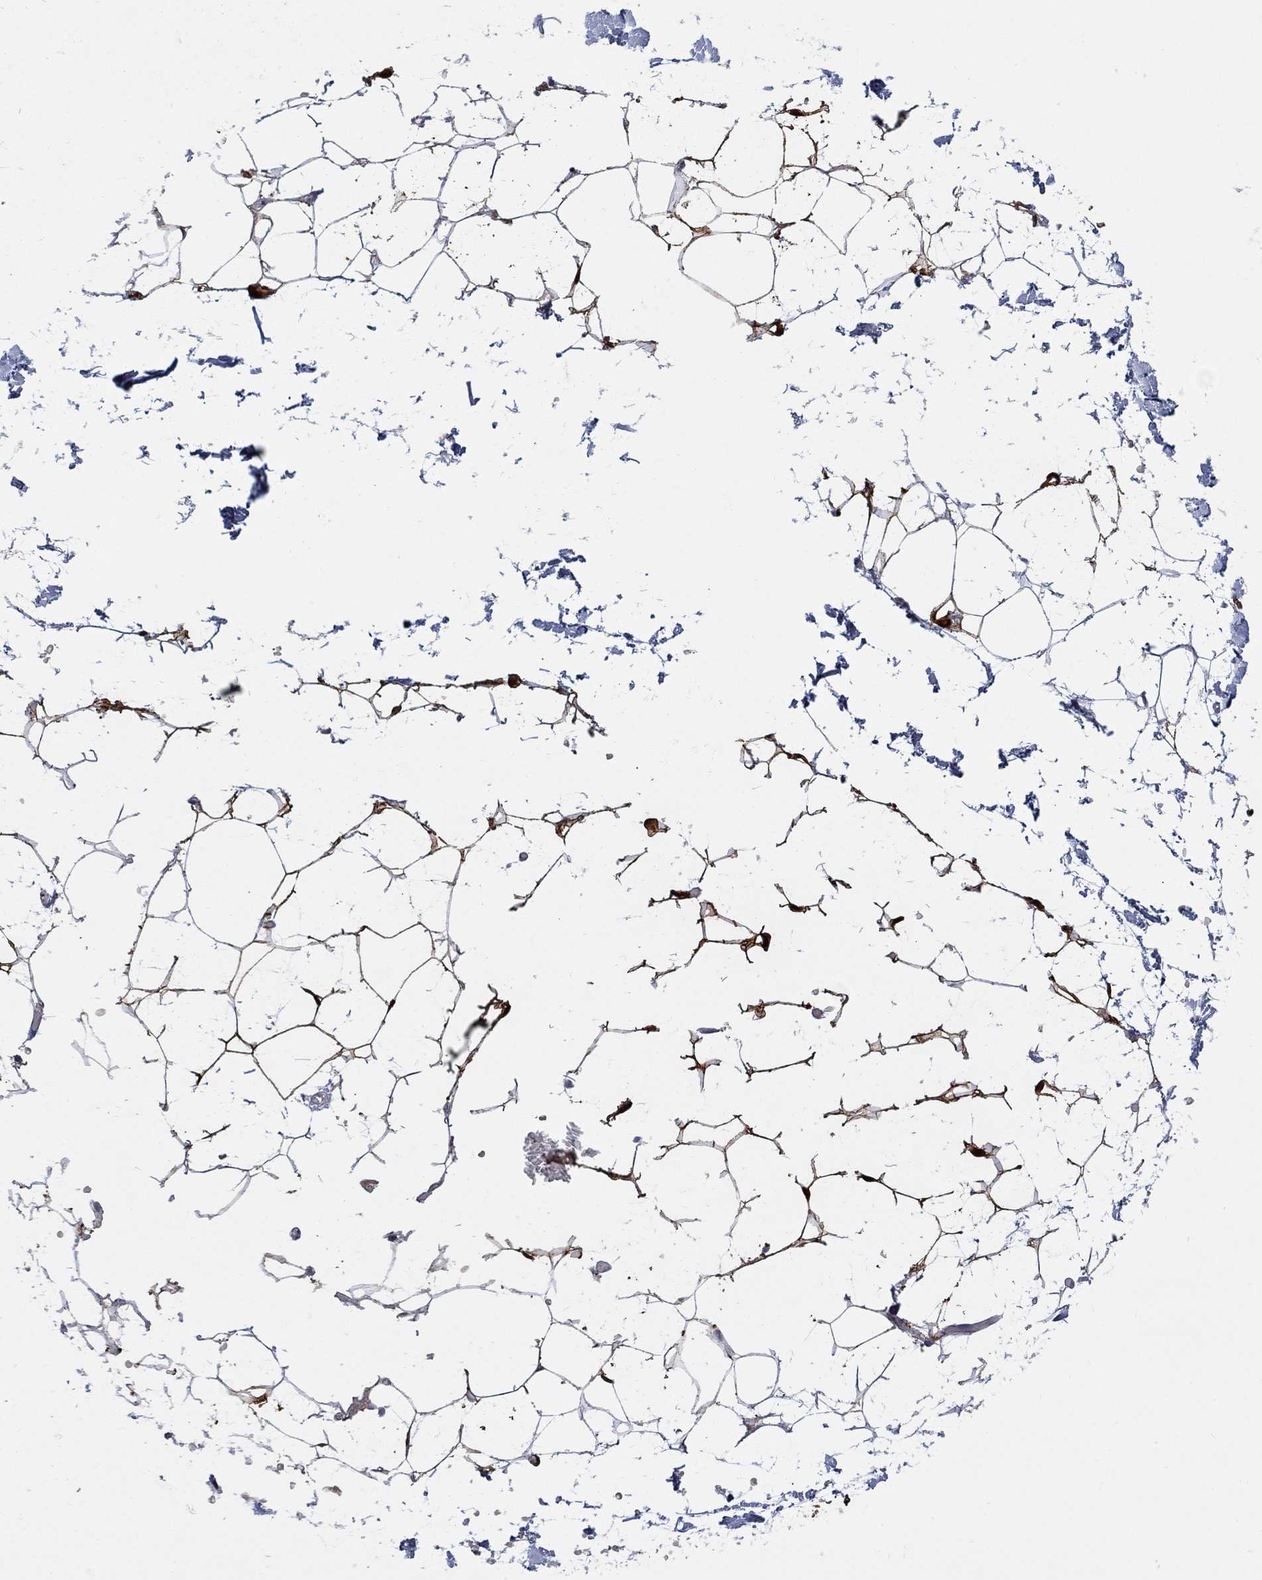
{"staining": {"intensity": "moderate", "quantity": "25%-75%", "location": "cytoplasmic/membranous"}, "tissue": "adipose tissue", "cell_type": "Adipocytes", "image_type": "normal", "snomed": [{"axis": "morphology", "description": "Normal tissue, NOS"}, {"axis": "topography", "description": "Skin"}, {"axis": "topography", "description": "Peripheral nerve tissue"}], "caption": "Immunohistochemical staining of benign human adipose tissue reveals moderate cytoplasmic/membranous protein staining in about 25%-75% of adipocytes. Using DAB (brown) and hematoxylin (blue) stains, captured at high magnification using brightfield microscopy.", "gene": "AKR1C1", "patient": {"sex": "female", "age": 56}}